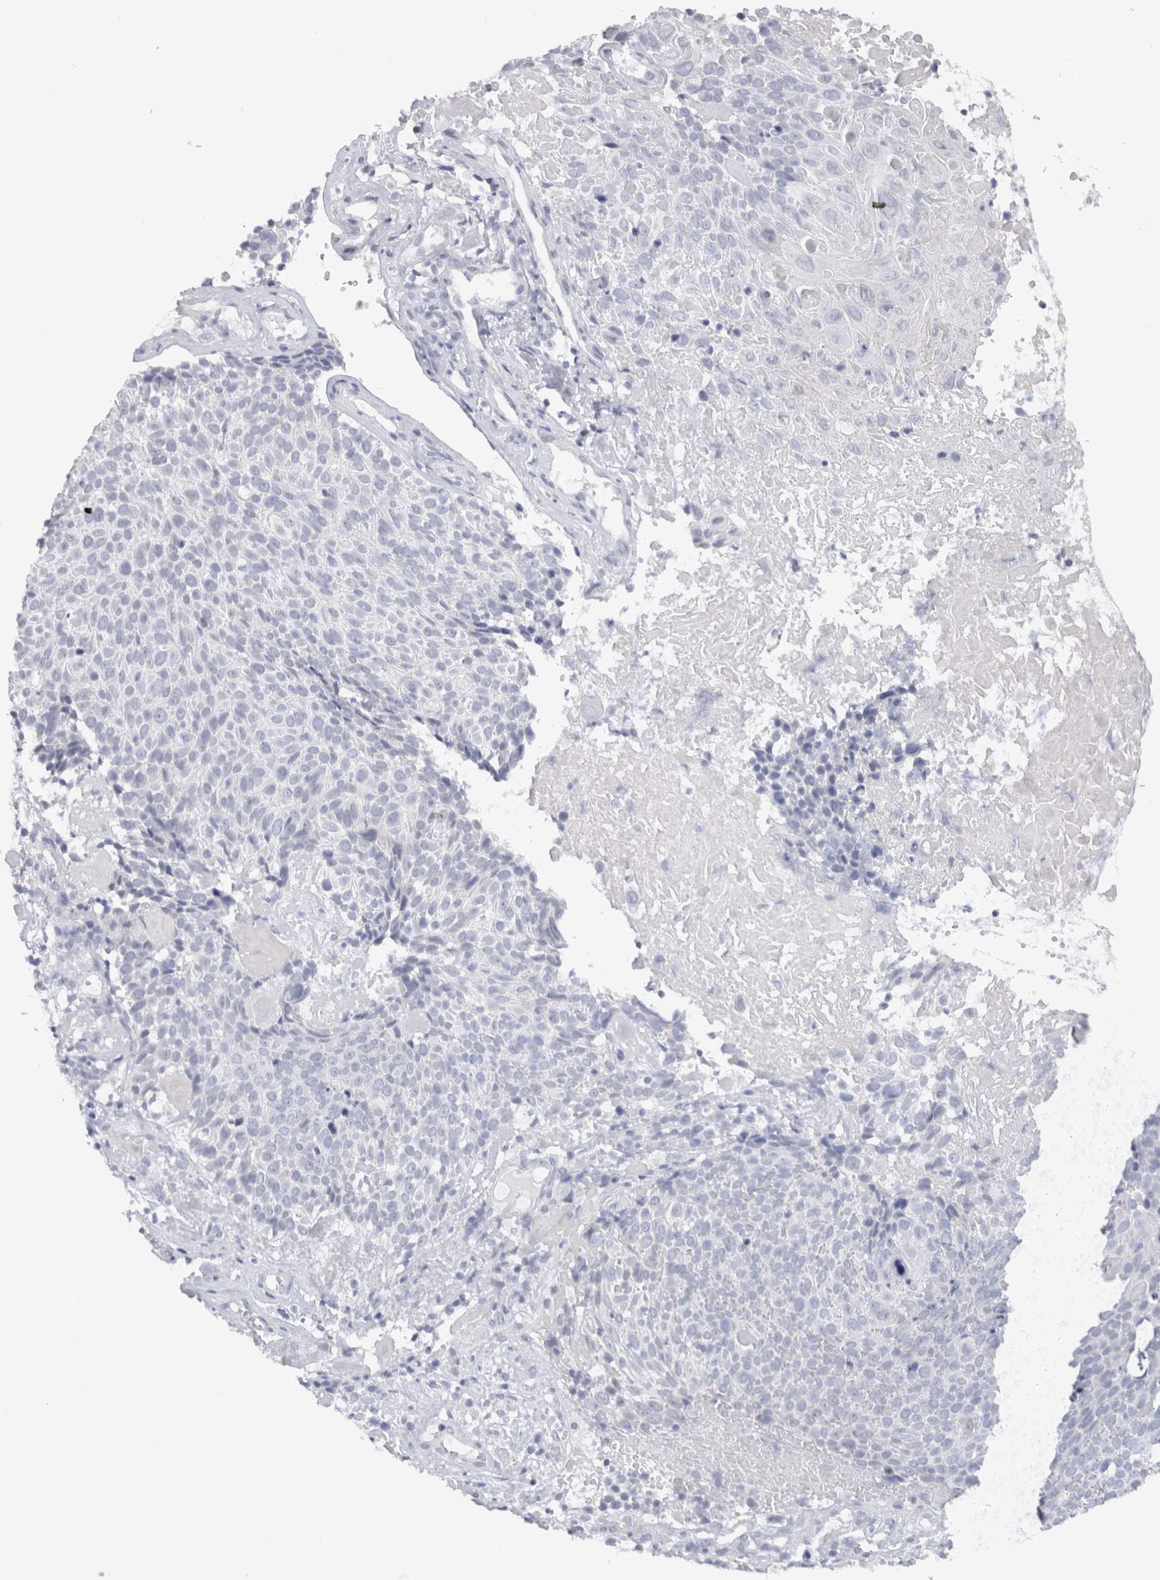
{"staining": {"intensity": "negative", "quantity": "none", "location": "none"}, "tissue": "cervical cancer", "cell_type": "Tumor cells", "image_type": "cancer", "snomed": [{"axis": "morphology", "description": "Squamous cell carcinoma, NOS"}, {"axis": "topography", "description": "Cervix"}], "caption": "IHC histopathology image of neoplastic tissue: human cervical cancer stained with DAB exhibits no significant protein expression in tumor cells.", "gene": "C9orf50", "patient": {"sex": "female", "age": 74}}